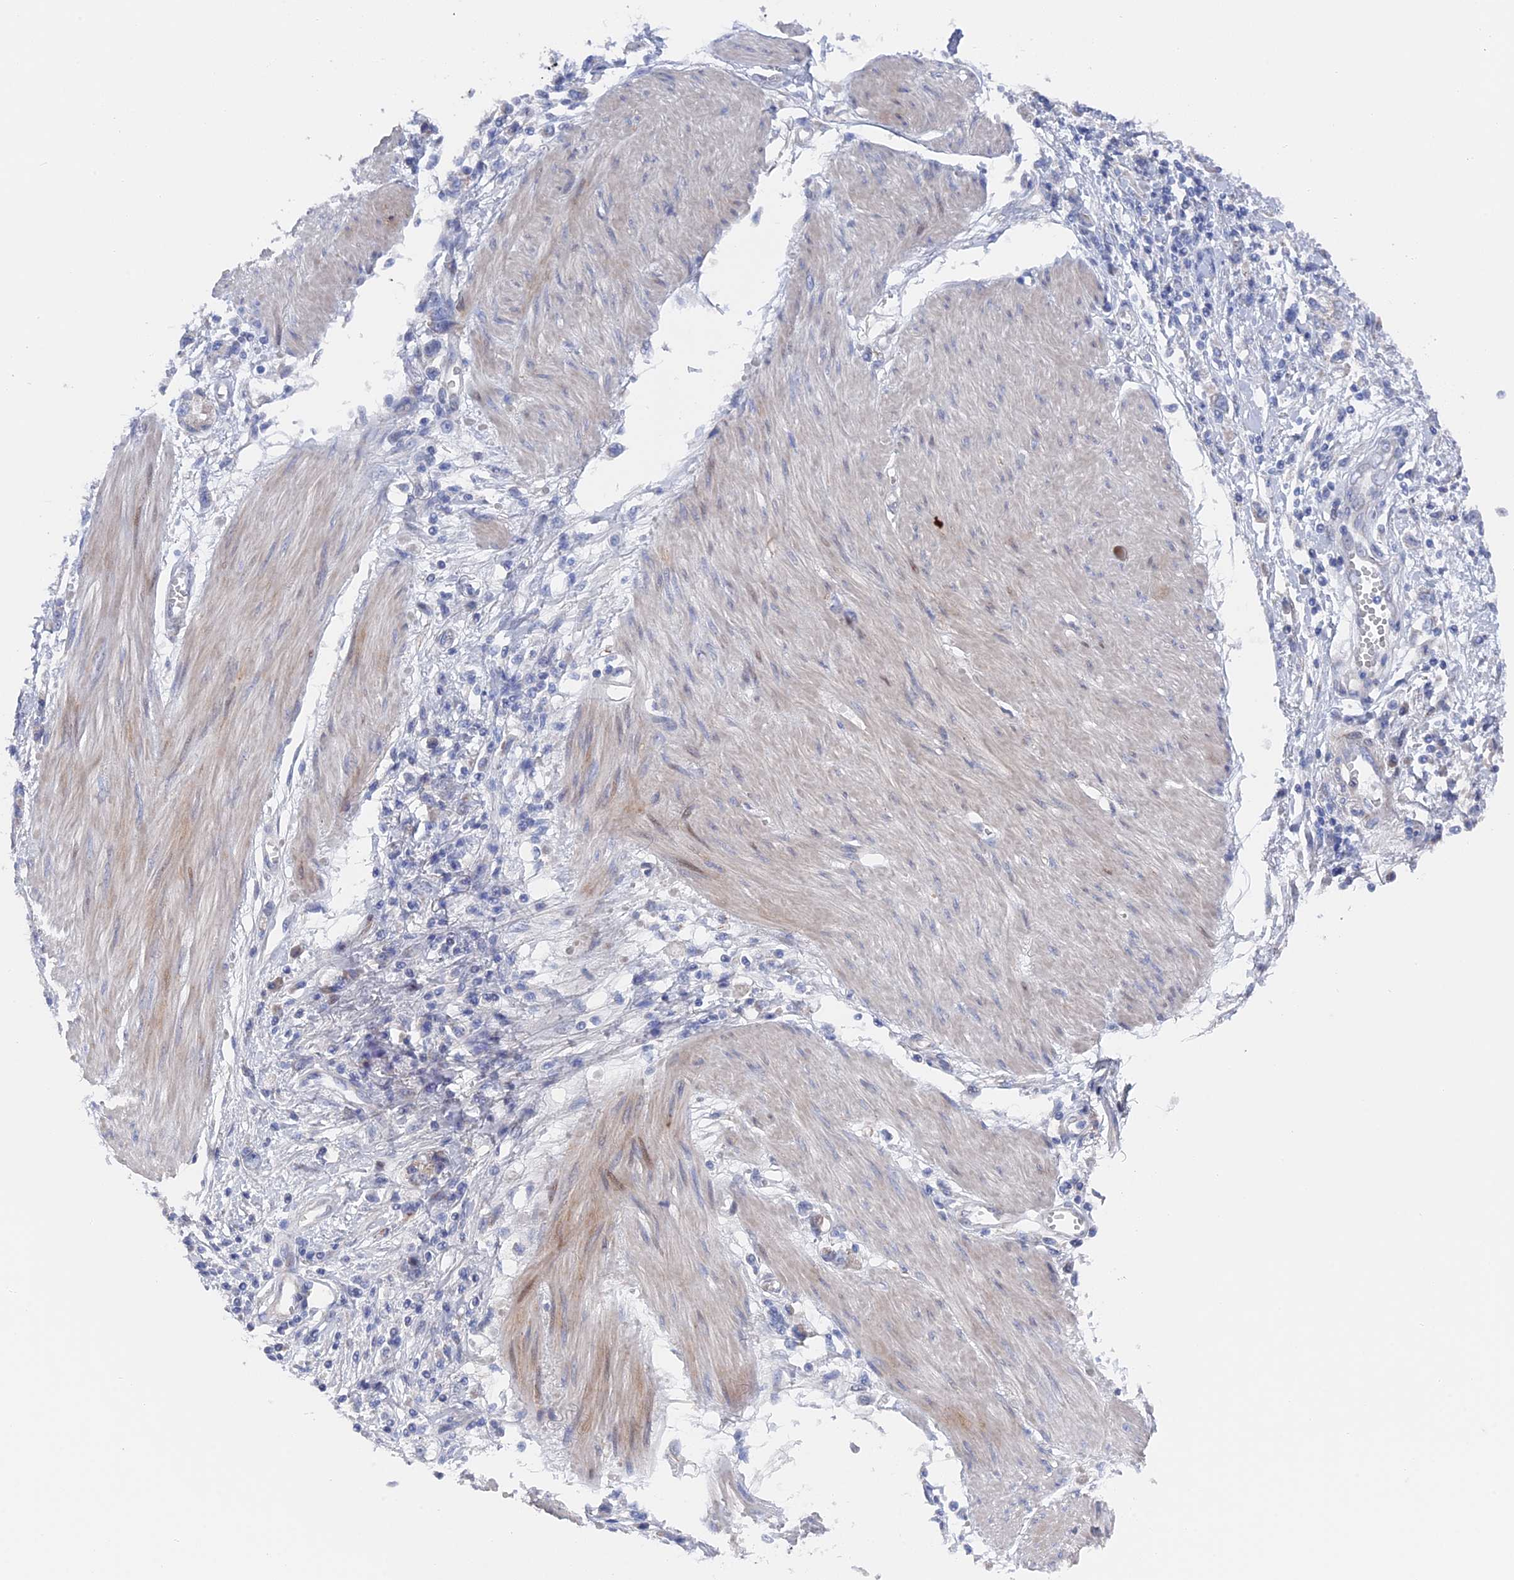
{"staining": {"intensity": "negative", "quantity": "none", "location": "none"}, "tissue": "stomach cancer", "cell_type": "Tumor cells", "image_type": "cancer", "snomed": [{"axis": "morphology", "description": "Adenocarcinoma, NOS"}, {"axis": "topography", "description": "Stomach"}], "caption": "The photomicrograph demonstrates no staining of tumor cells in stomach adenocarcinoma. (Brightfield microscopy of DAB IHC at high magnification).", "gene": "TMEM161A", "patient": {"sex": "female", "age": 76}}